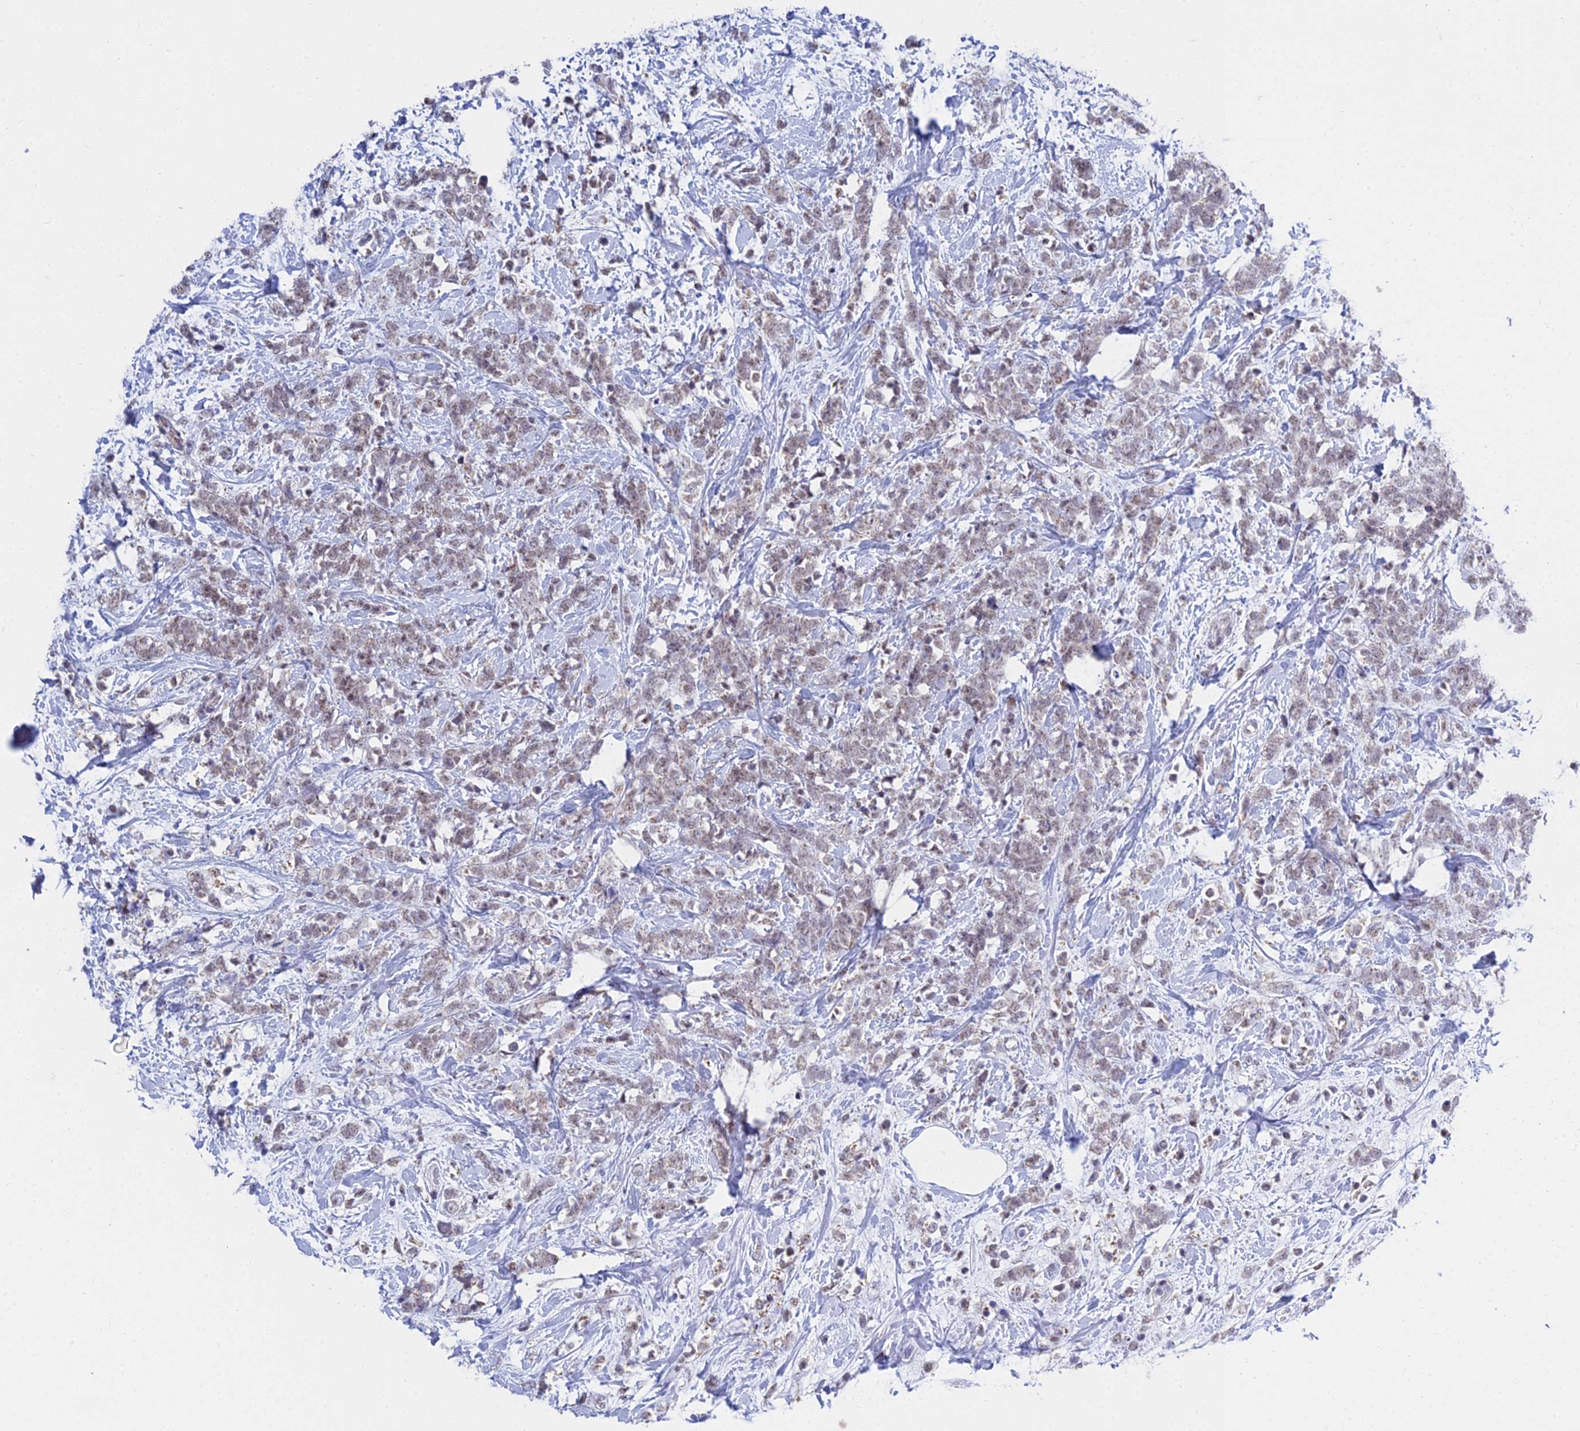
{"staining": {"intensity": "weak", "quantity": ">75%", "location": "nuclear"}, "tissue": "breast cancer", "cell_type": "Tumor cells", "image_type": "cancer", "snomed": [{"axis": "morphology", "description": "Lobular carcinoma"}, {"axis": "topography", "description": "Breast"}], "caption": "This histopathology image displays breast cancer stained with immunohistochemistry to label a protein in brown. The nuclear of tumor cells show weak positivity for the protein. Nuclei are counter-stained blue.", "gene": "KLF14", "patient": {"sex": "female", "age": 58}}